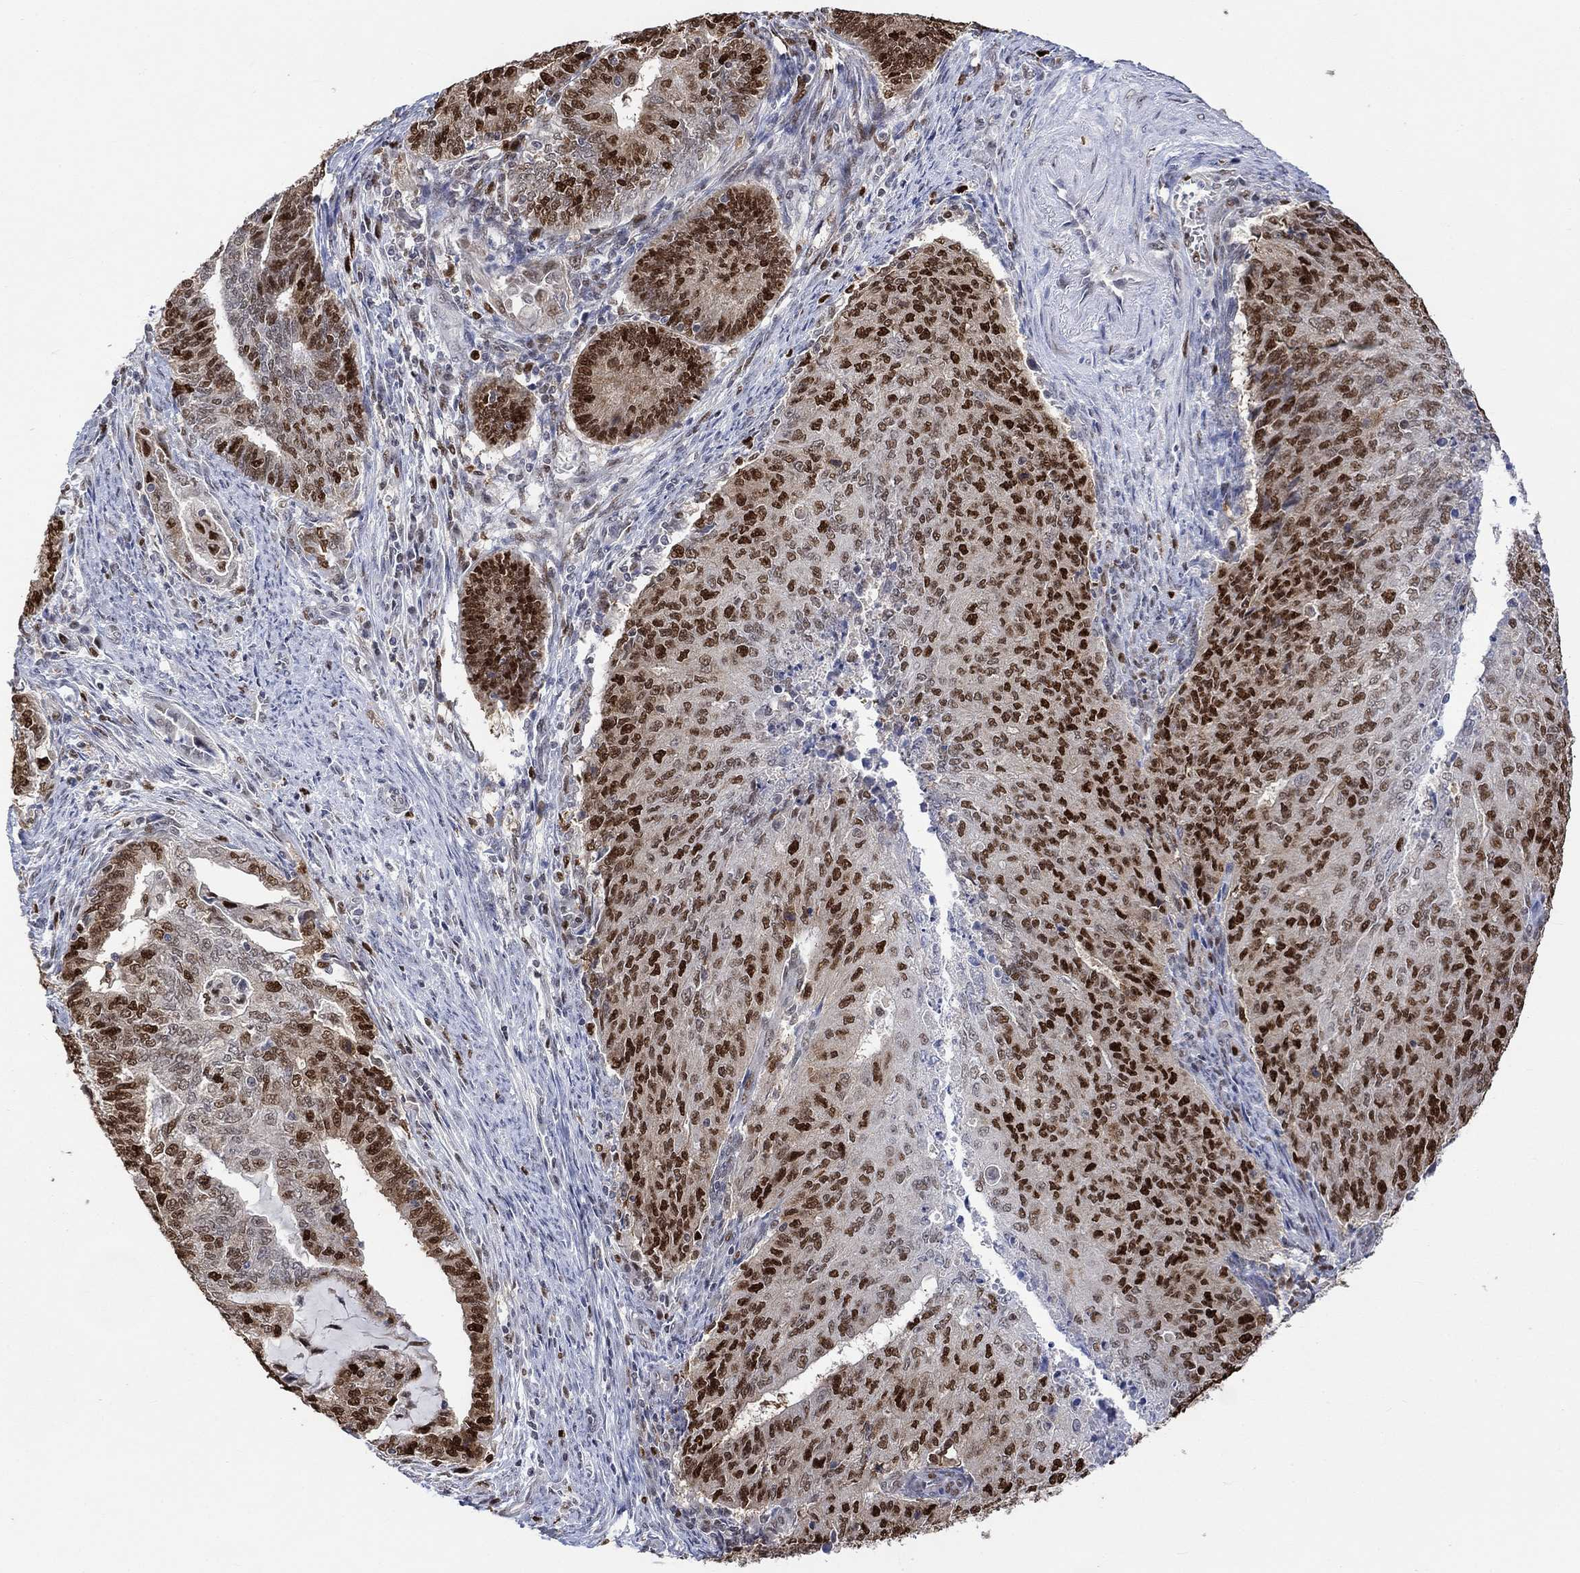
{"staining": {"intensity": "strong", "quantity": "25%-75%", "location": "nuclear"}, "tissue": "endometrial cancer", "cell_type": "Tumor cells", "image_type": "cancer", "snomed": [{"axis": "morphology", "description": "Adenocarcinoma, NOS"}, {"axis": "topography", "description": "Endometrium"}], "caption": "IHC of human endometrial cancer (adenocarcinoma) reveals high levels of strong nuclear expression in about 25%-75% of tumor cells.", "gene": "RAD54L2", "patient": {"sex": "female", "age": 82}}